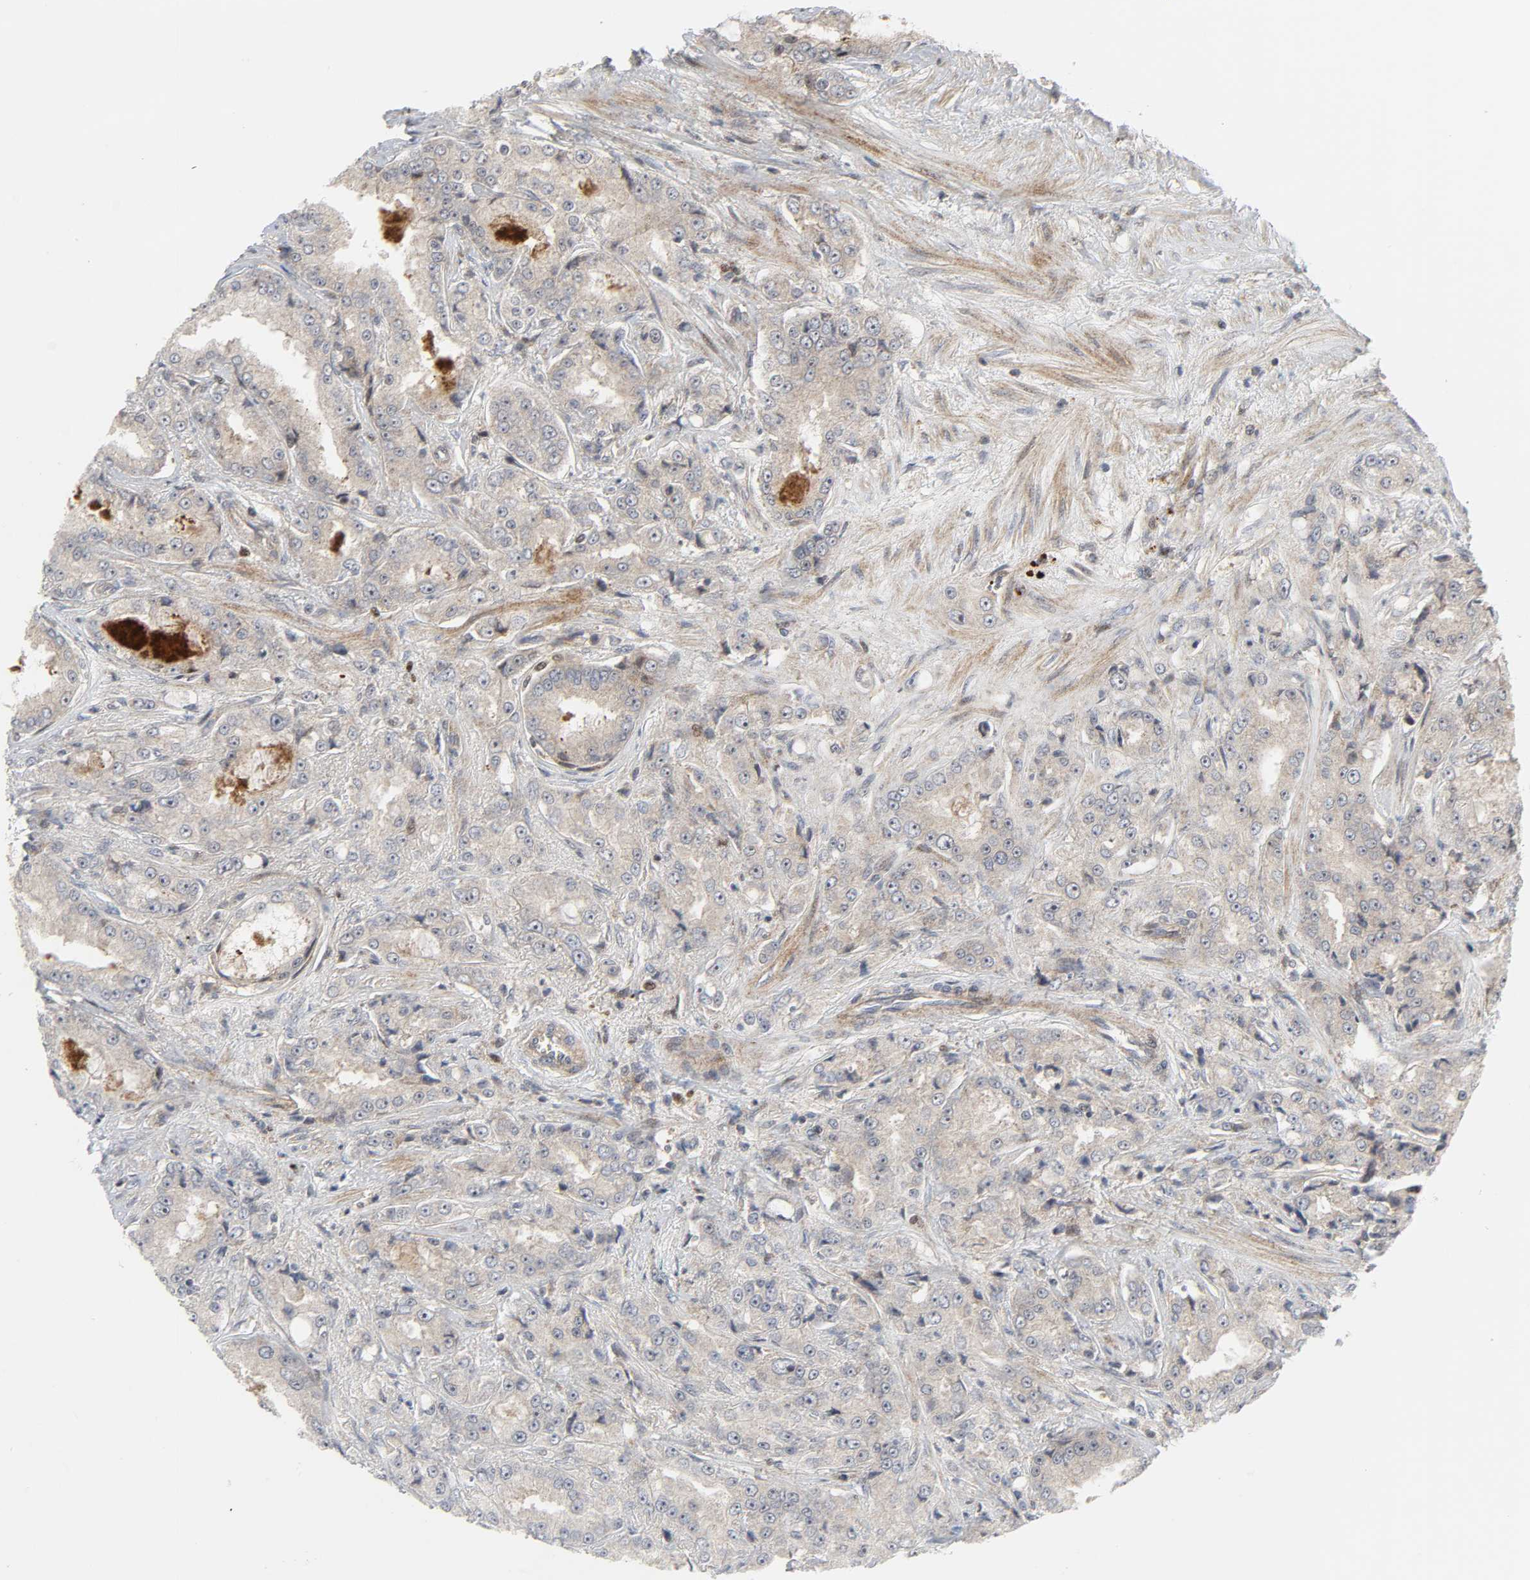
{"staining": {"intensity": "moderate", "quantity": ">75%", "location": "cytoplasmic/membranous"}, "tissue": "prostate cancer", "cell_type": "Tumor cells", "image_type": "cancer", "snomed": [{"axis": "morphology", "description": "Adenocarcinoma, High grade"}, {"axis": "topography", "description": "Prostate"}], "caption": "Immunohistochemical staining of prostate high-grade adenocarcinoma shows moderate cytoplasmic/membranous protein staining in approximately >75% of tumor cells.", "gene": "CHUK", "patient": {"sex": "male", "age": 73}}